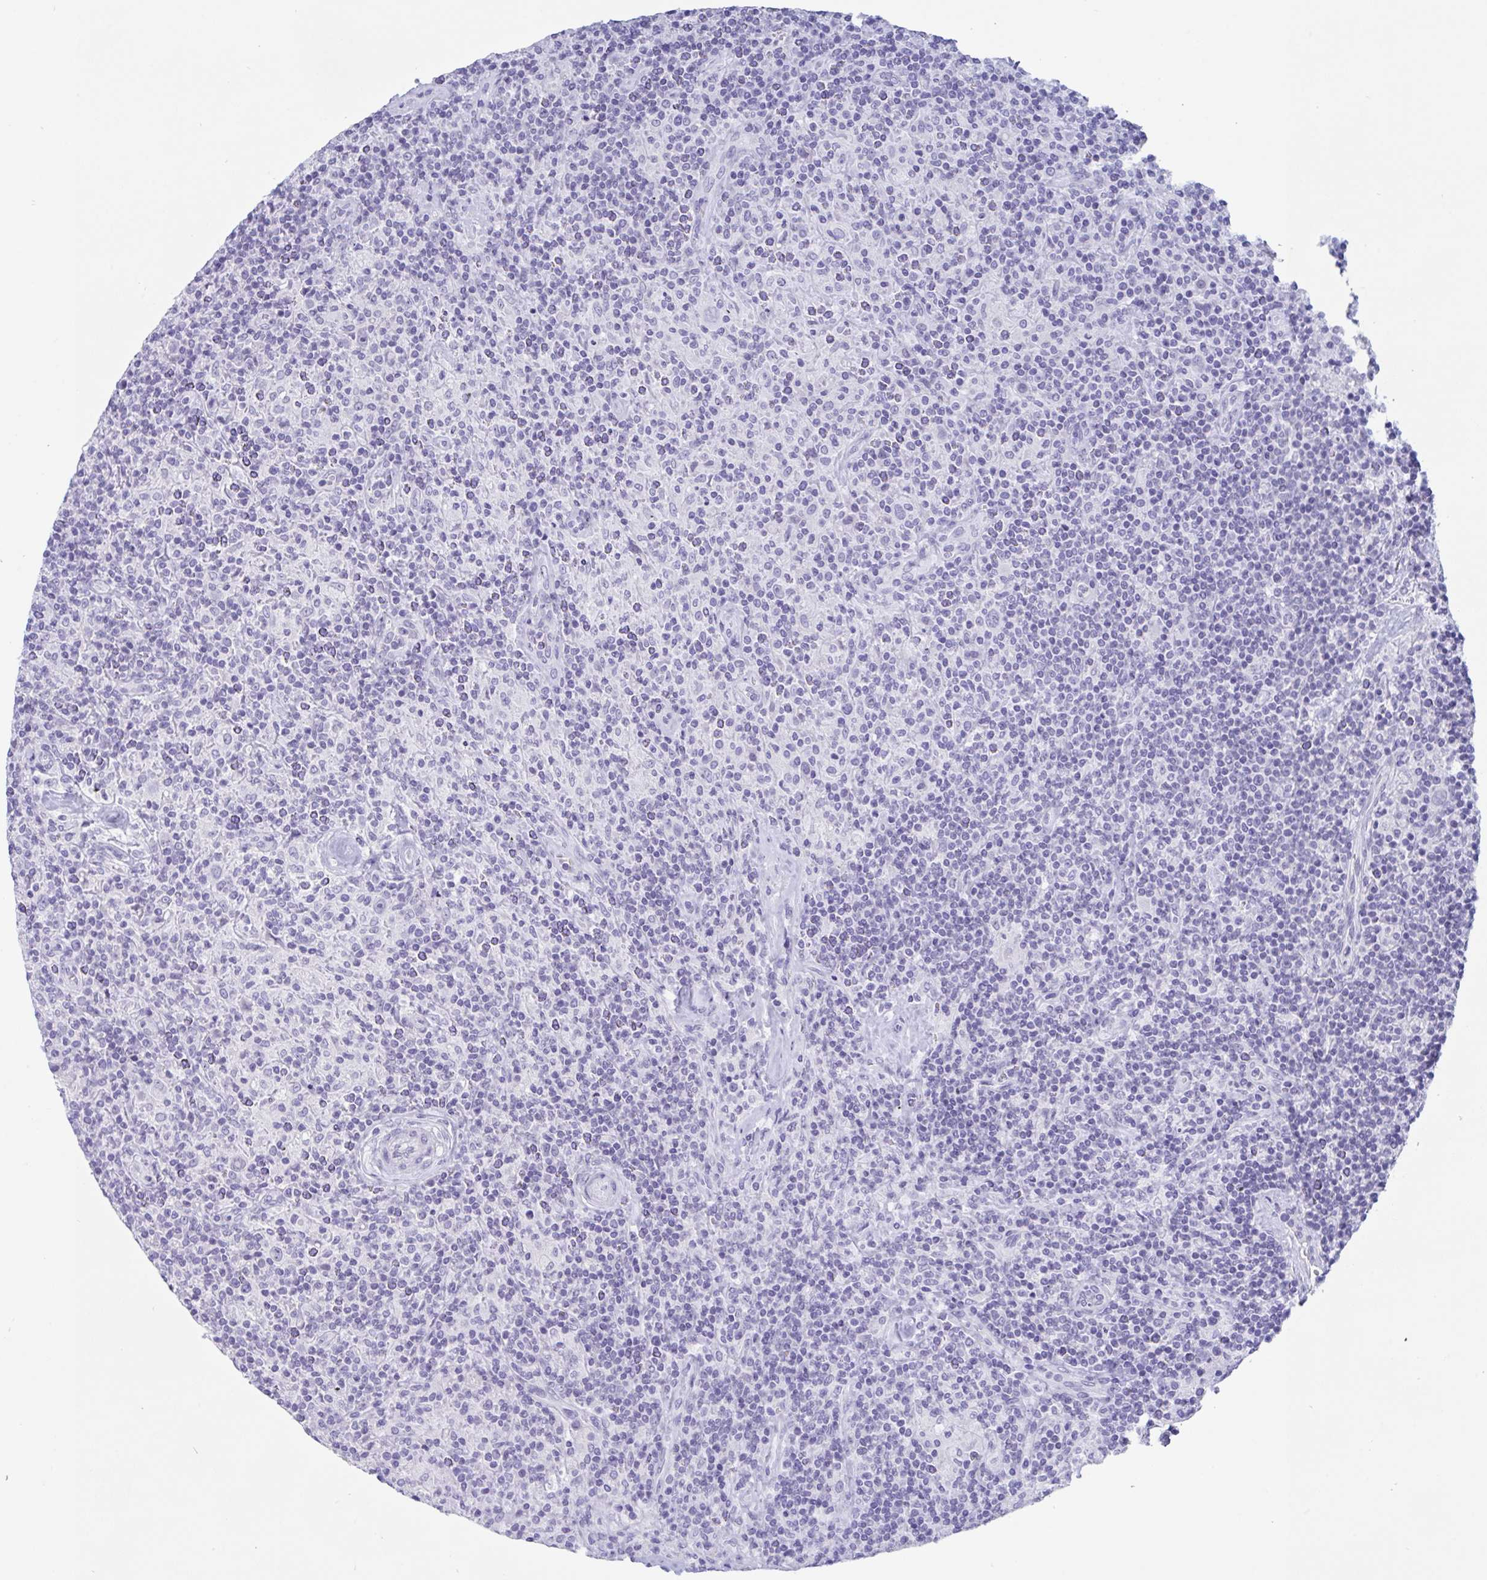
{"staining": {"intensity": "negative", "quantity": "none", "location": "none"}, "tissue": "lymphoma", "cell_type": "Tumor cells", "image_type": "cancer", "snomed": [{"axis": "morphology", "description": "Hodgkin's disease, NOS"}, {"axis": "topography", "description": "Lymph node"}], "caption": "This is an immunohistochemistry (IHC) photomicrograph of human Hodgkin's disease. There is no expression in tumor cells.", "gene": "CDX4", "patient": {"sex": "male", "age": 70}}